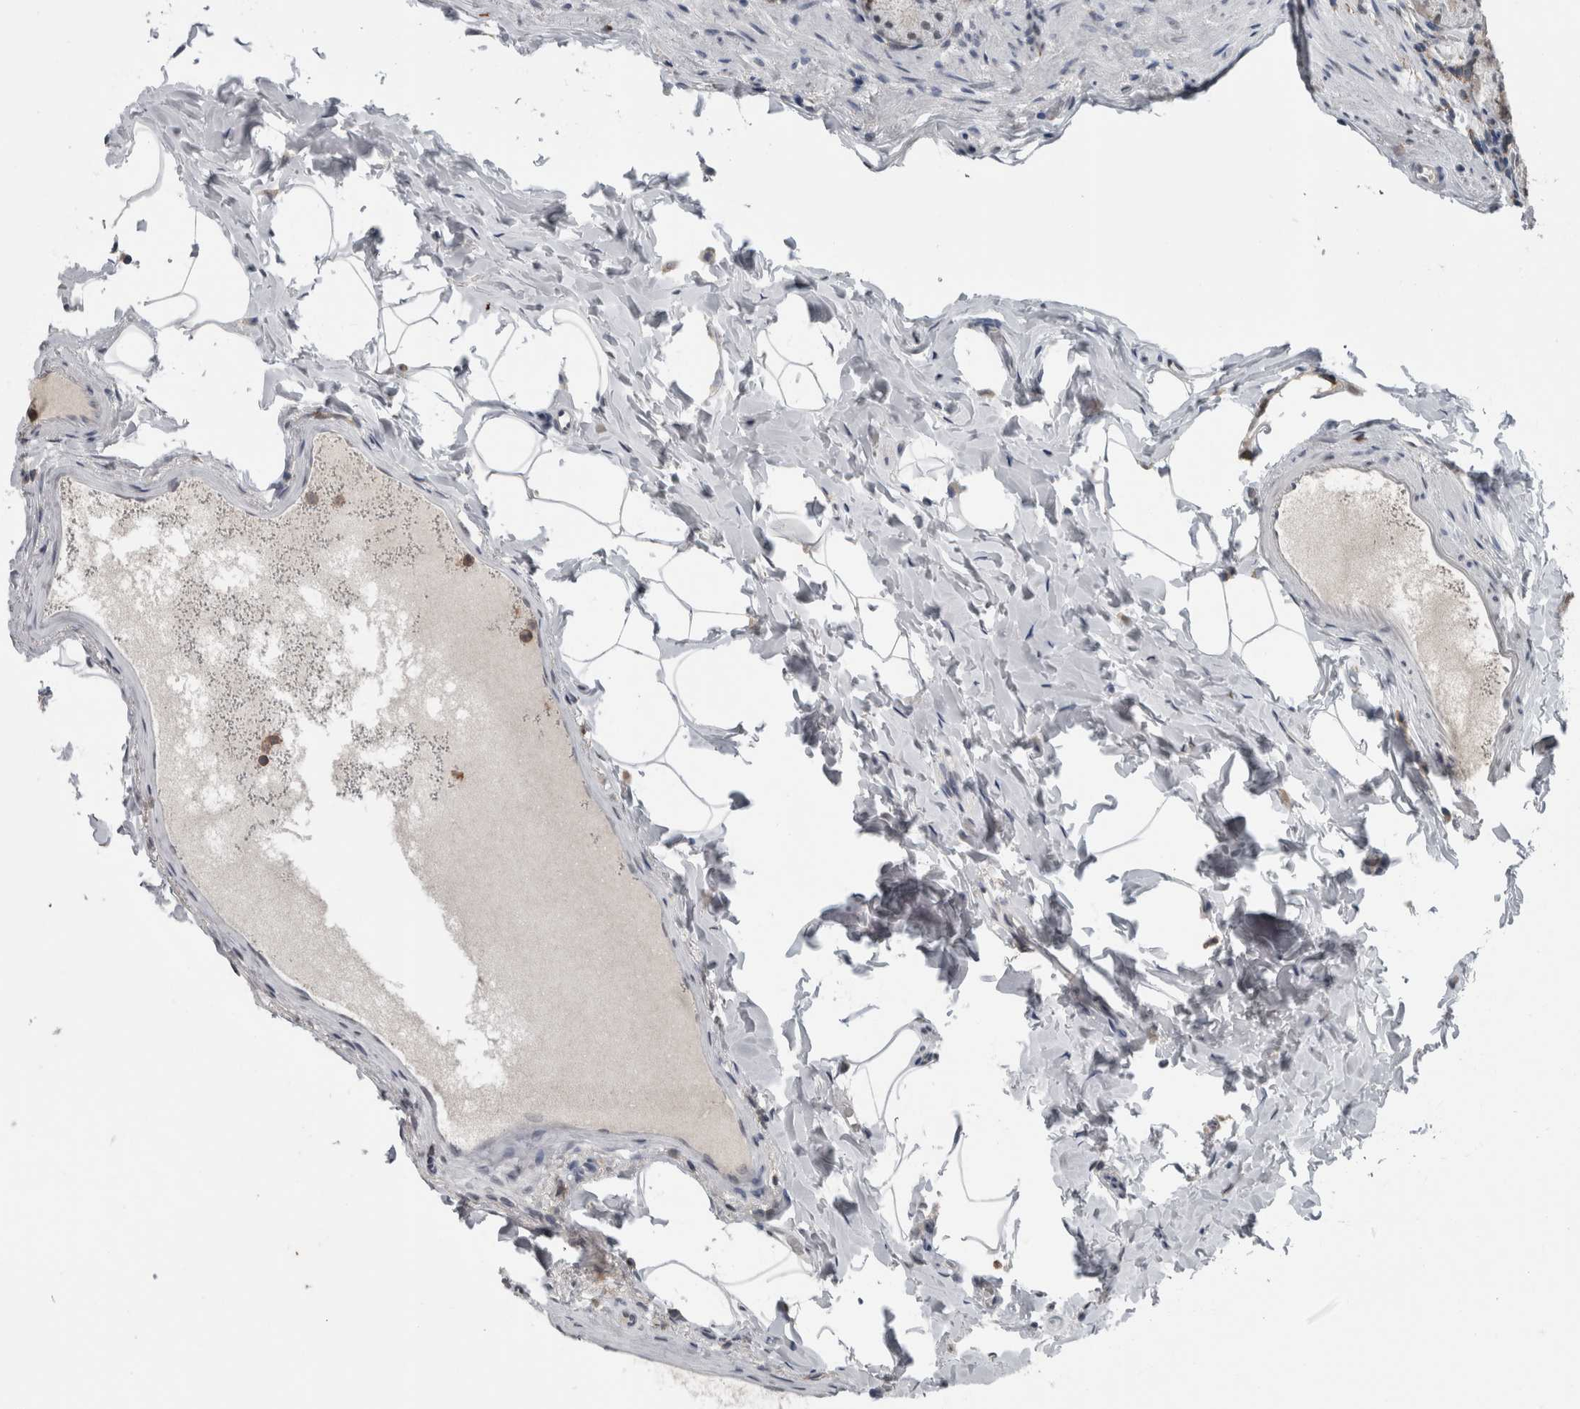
{"staining": {"intensity": "negative", "quantity": "none", "location": "none"}, "tissue": "stomach", "cell_type": "Glandular cells", "image_type": "normal", "snomed": [{"axis": "morphology", "description": "Normal tissue, NOS"}, {"axis": "topography", "description": "Stomach, upper"}], "caption": "An image of stomach stained for a protein reveals no brown staining in glandular cells. (Brightfield microscopy of DAB (3,3'-diaminobenzidine) IHC at high magnification).", "gene": "MAFF", "patient": {"sex": "male", "age": 68}}